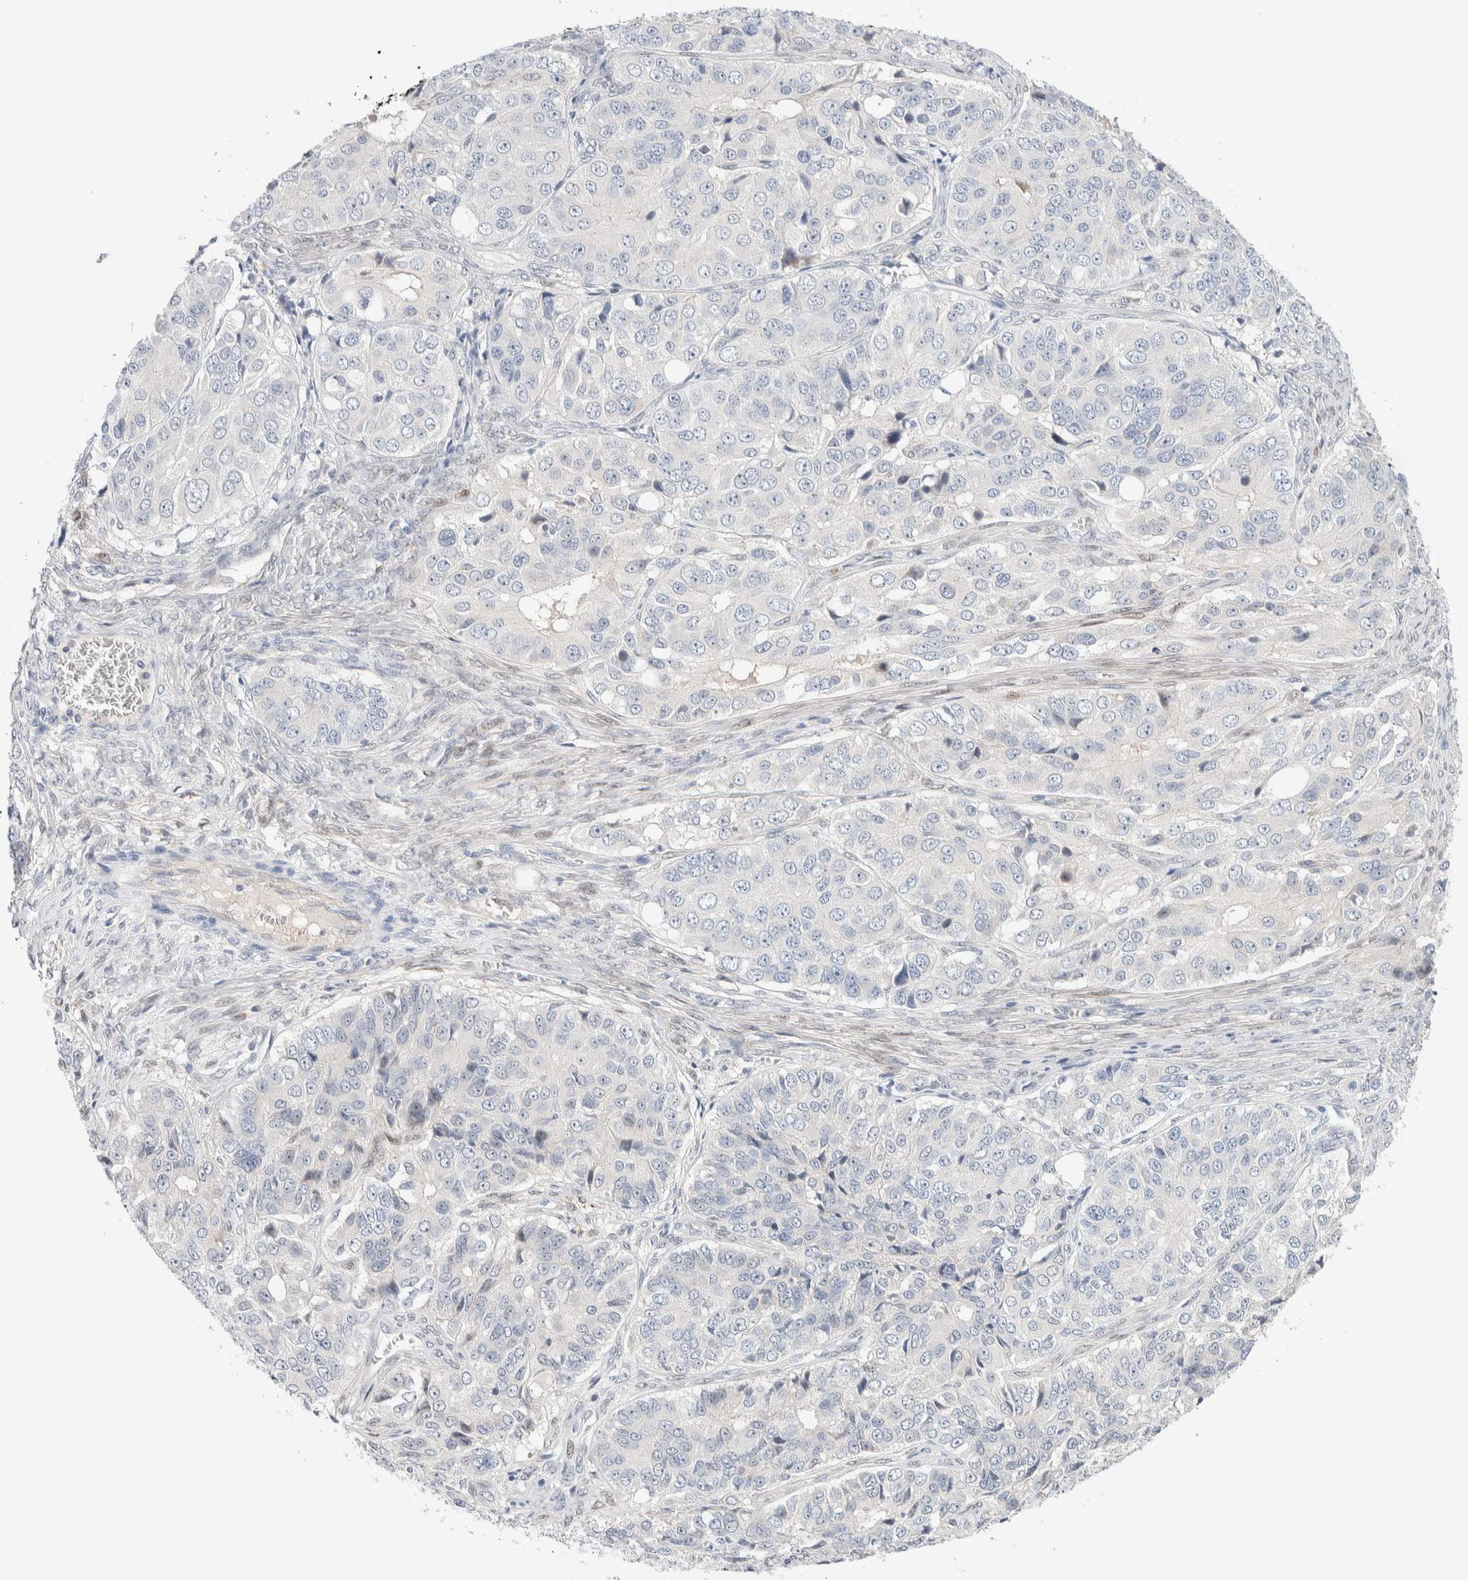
{"staining": {"intensity": "negative", "quantity": "none", "location": "none"}, "tissue": "ovarian cancer", "cell_type": "Tumor cells", "image_type": "cancer", "snomed": [{"axis": "morphology", "description": "Carcinoma, endometroid"}, {"axis": "topography", "description": "Ovary"}], "caption": "Tumor cells show no significant expression in ovarian cancer. Brightfield microscopy of IHC stained with DAB (brown) and hematoxylin (blue), captured at high magnification.", "gene": "DNAJB6", "patient": {"sex": "female", "age": 51}}